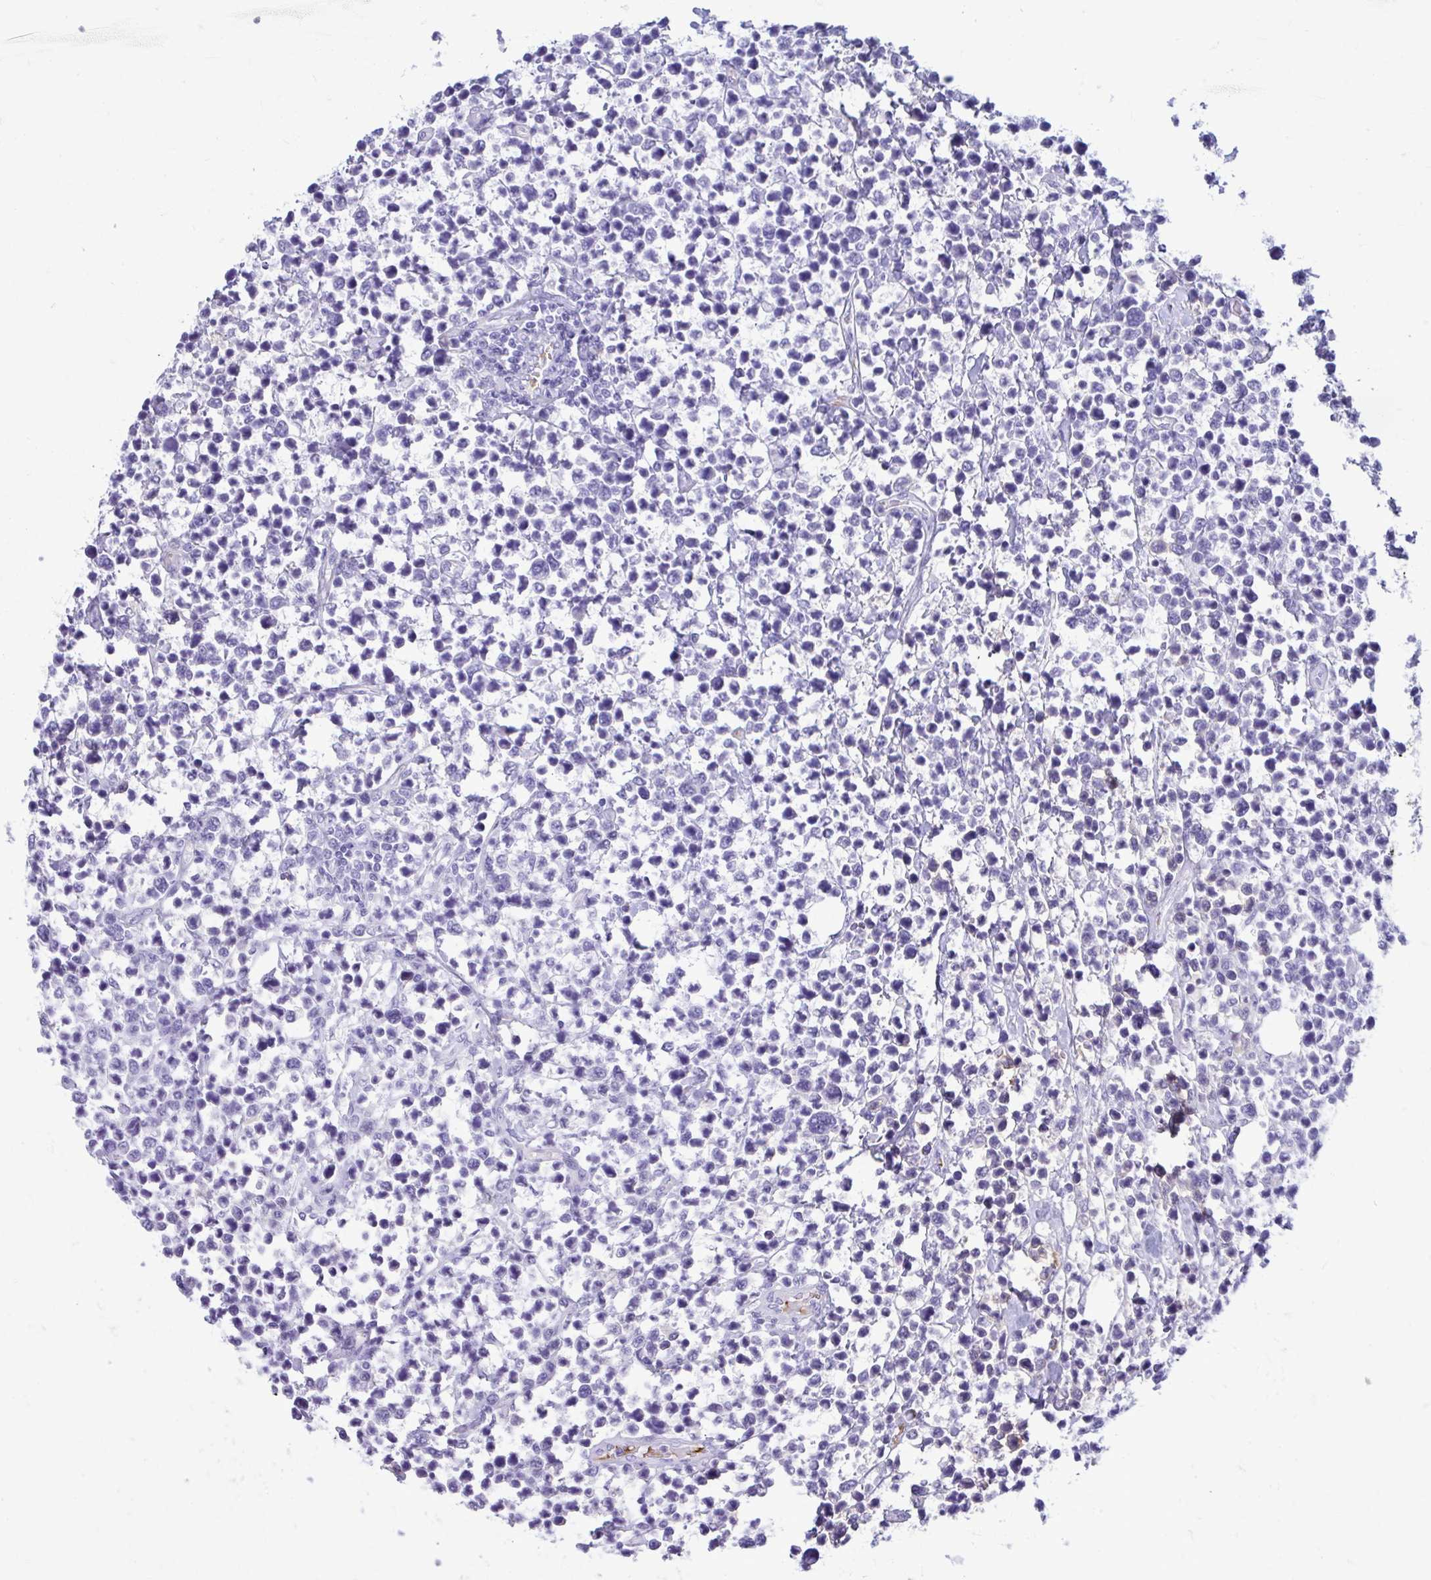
{"staining": {"intensity": "negative", "quantity": "none", "location": "none"}, "tissue": "lymphoma", "cell_type": "Tumor cells", "image_type": "cancer", "snomed": [{"axis": "morphology", "description": "Malignant lymphoma, non-Hodgkin's type, High grade"}, {"axis": "topography", "description": "Soft tissue"}], "caption": "This is an IHC photomicrograph of lymphoma. There is no positivity in tumor cells.", "gene": "SMIM9", "patient": {"sex": "female", "age": 56}}